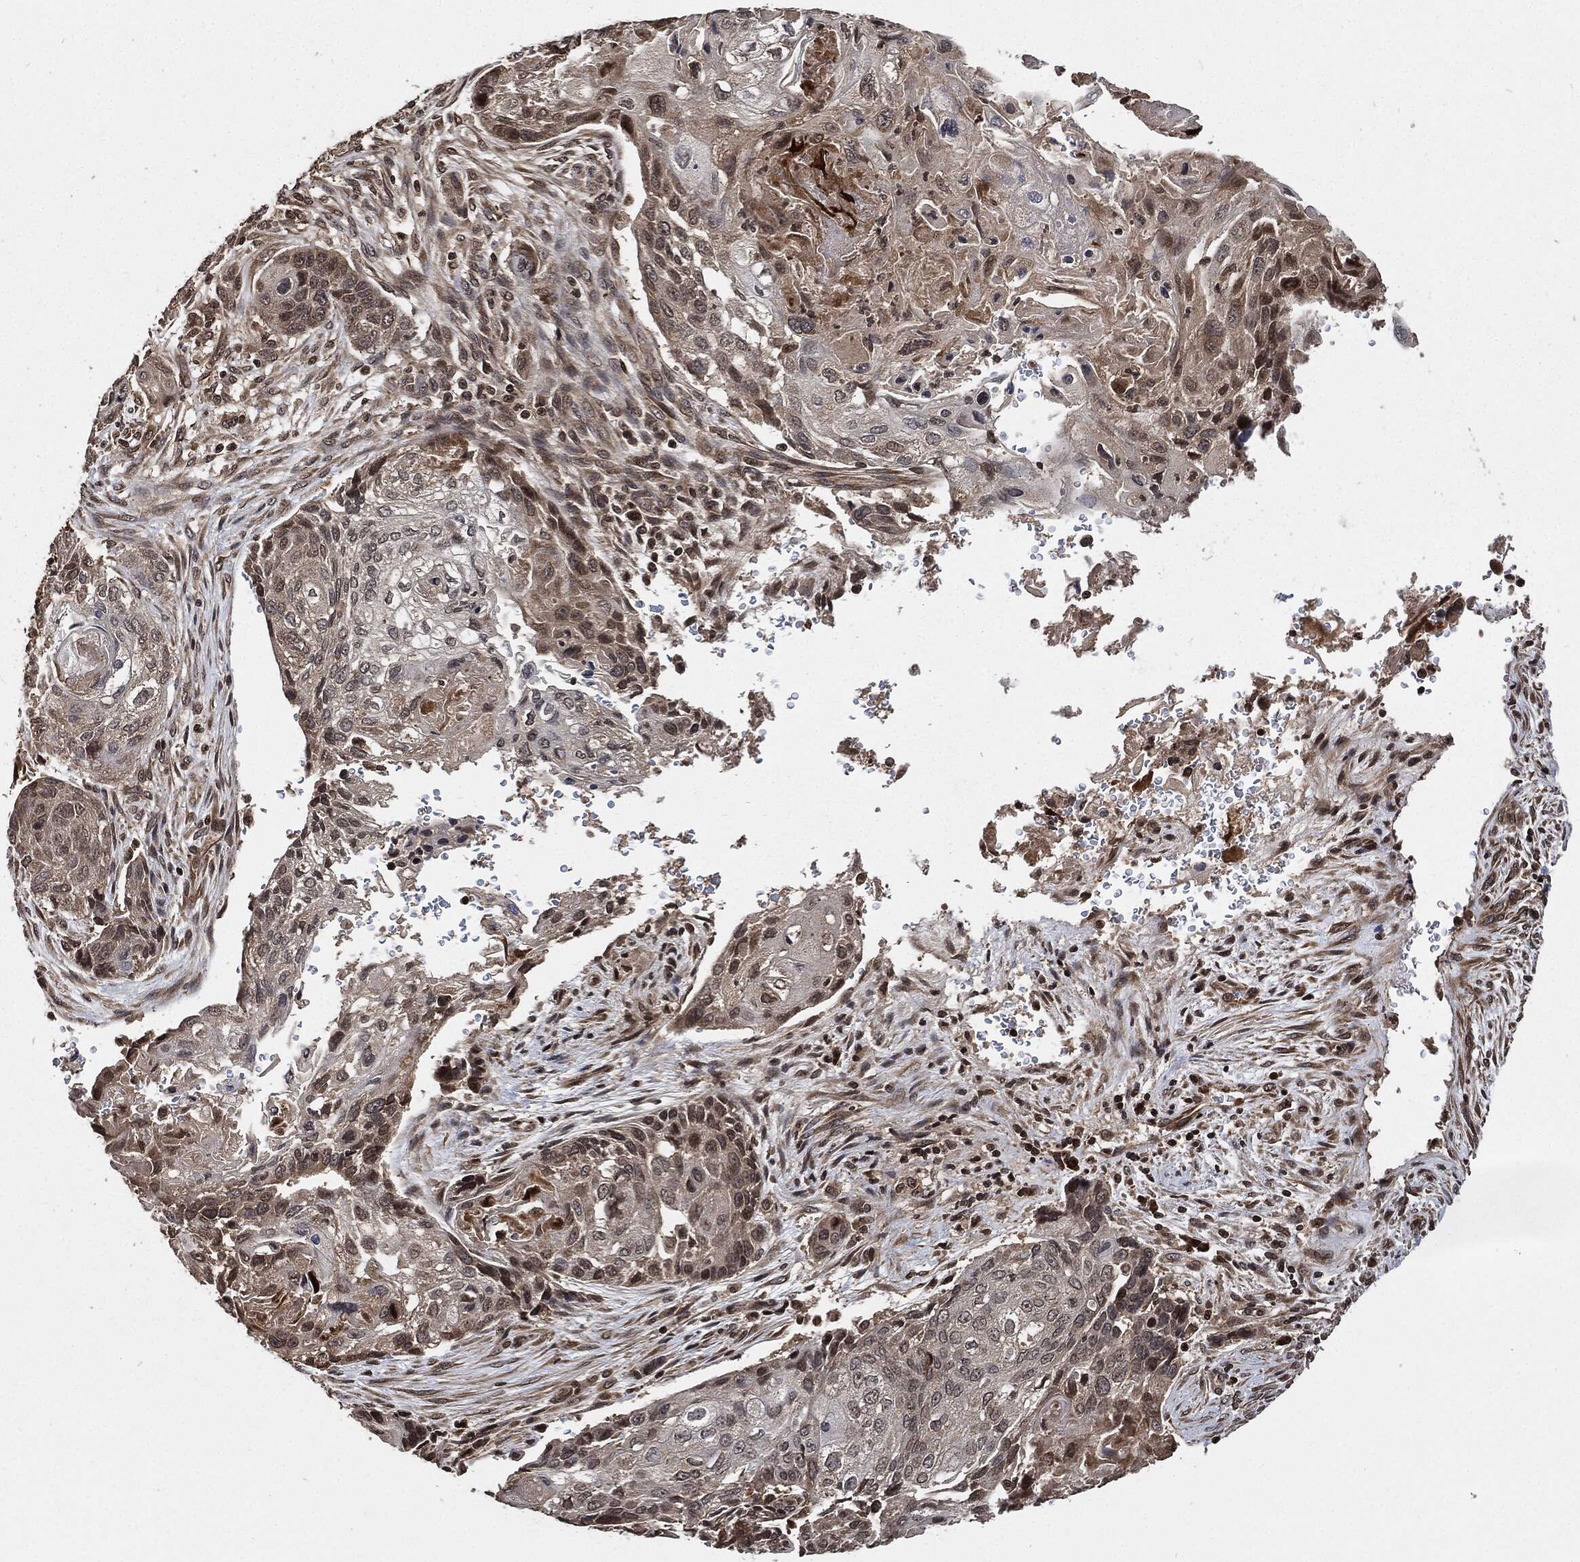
{"staining": {"intensity": "negative", "quantity": "none", "location": "none"}, "tissue": "lung cancer", "cell_type": "Tumor cells", "image_type": "cancer", "snomed": [{"axis": "morphology", "description": "Normal tissue, NOS"}, {"axis": "morphology", "description": "Squamous cell carcinoma, NOS"}, {"axis": "topography", "description": "Bronchus"}, {"axis": "topography", "description": "Lung"}], "caption": "Lung cancer (squamous cell carcinoma) was stained to show a protein in brown. There is no significant staining in tumor cells.", "gene": "PDK1", "patient": {"sex": "male", "age": 69}}